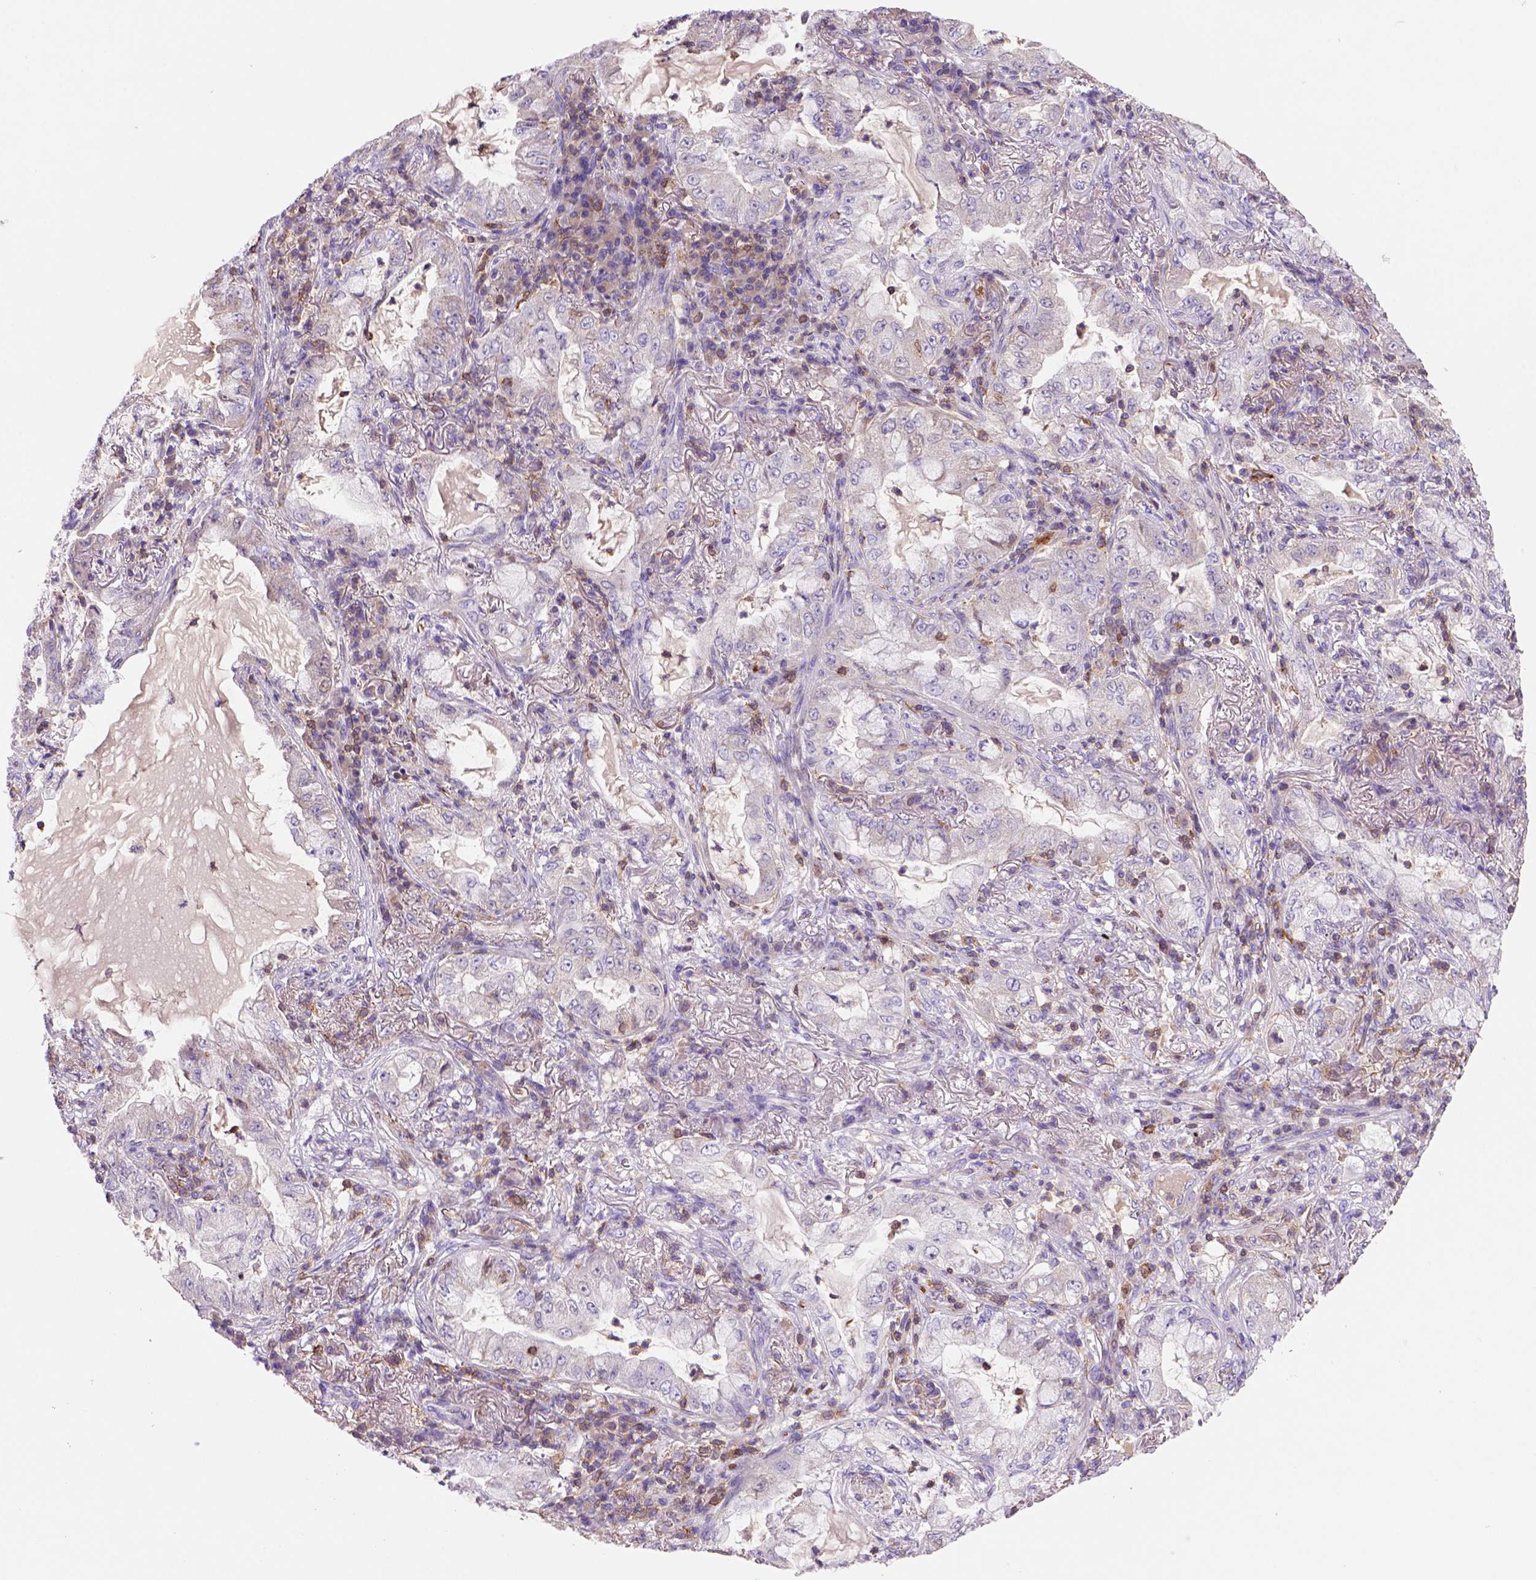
{"staining": {"intensity": "negative", "quantity": "none", "location": "none"}, "tissue": "lung cancer", "cell_type": "Tumor cells", "image_type": "cancer", "snomed": [{"axis": "morphology", "description": "Adenocarcinoma, NOS"}, {"axis": "topography", "description": "Lung"}], "caption": "Immunohistochemistry (IHC) of human lung adenocarcinoma exhibits no positivity in tumor cells.", "gene": "INPP5D", "patient": {"sex": "female", "age": 73}}